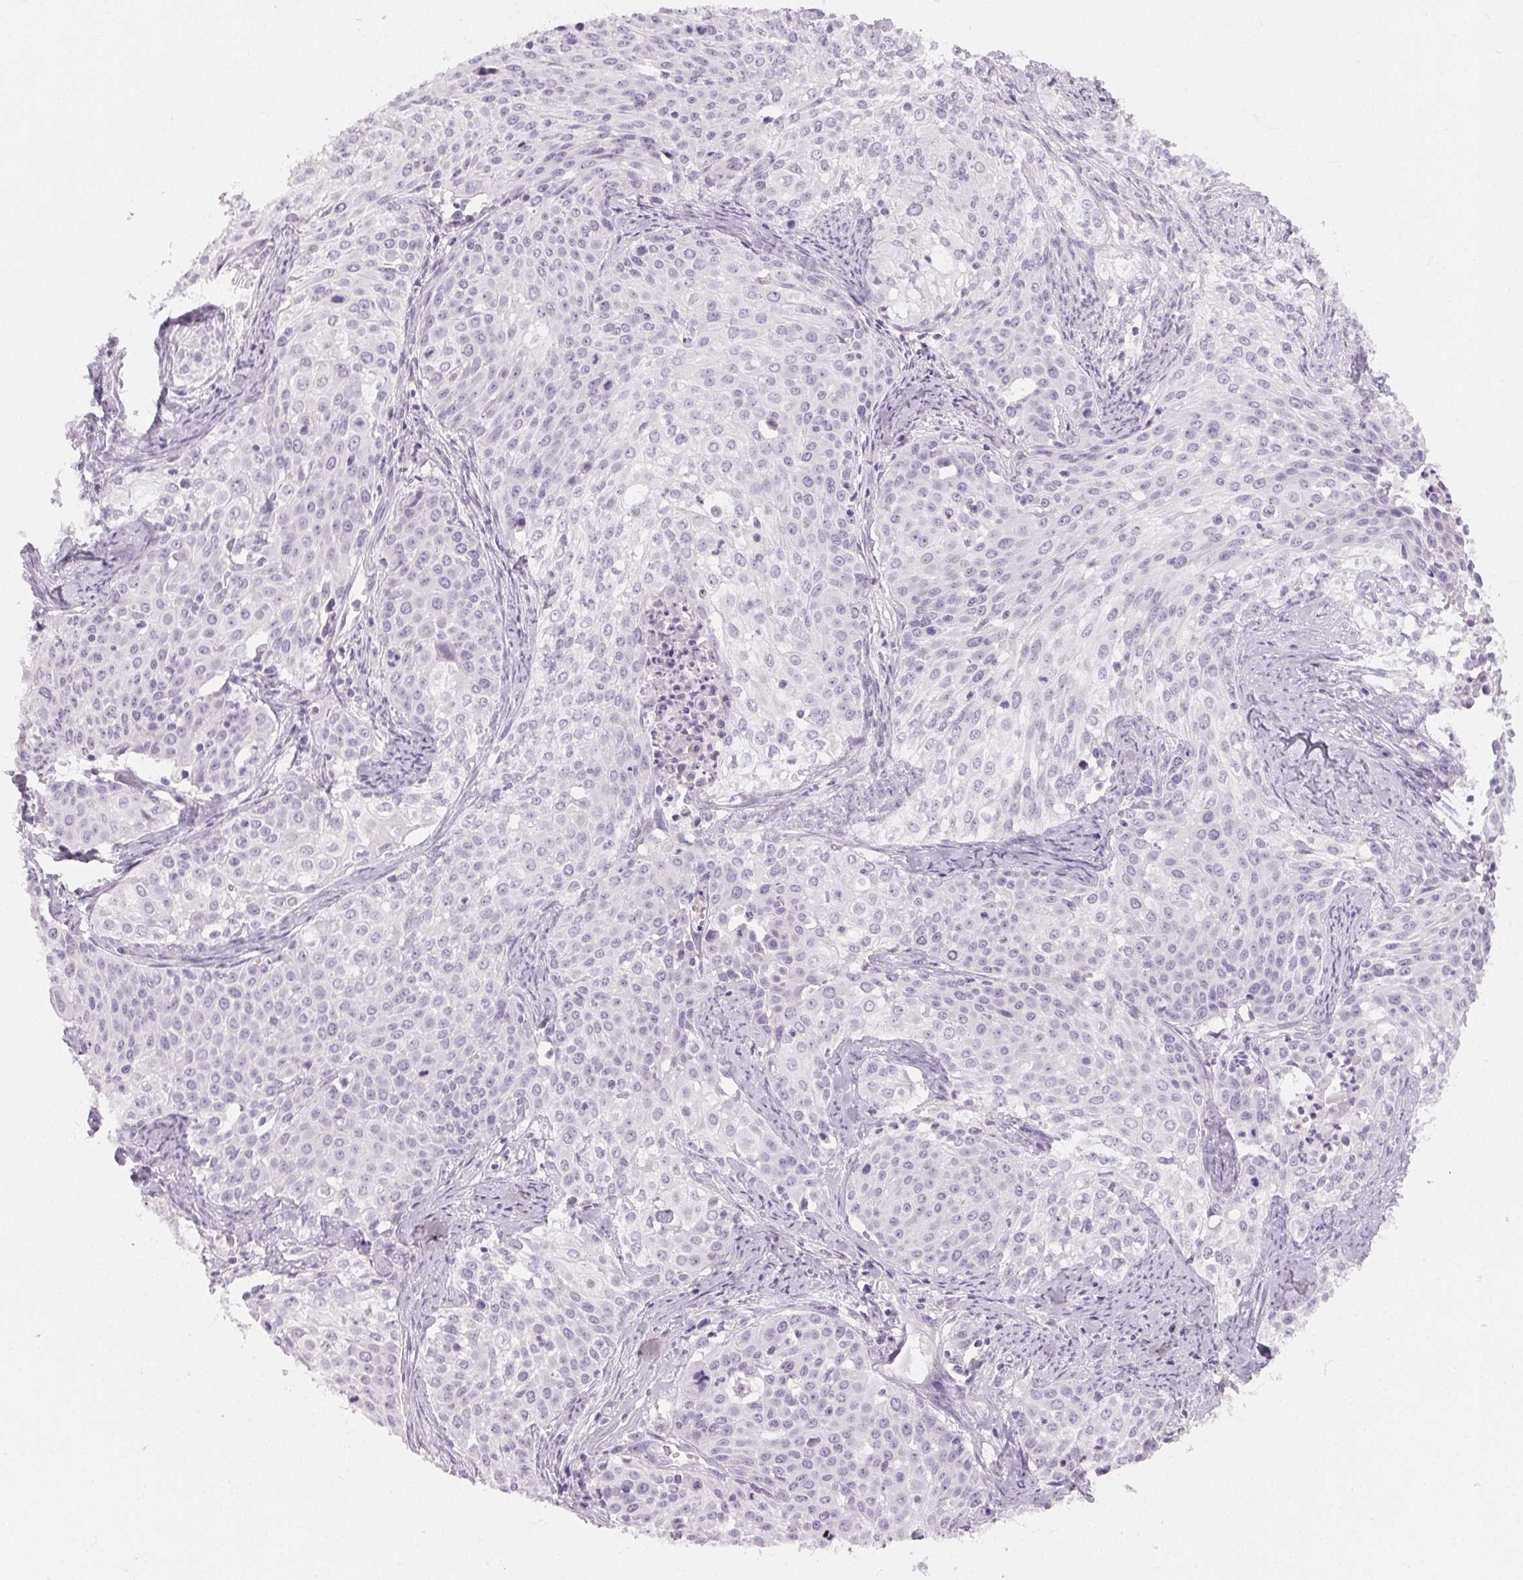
{"staining": {"intensity": "negative", "quantity": "none", "location": "none"}, "tissue": "cervical cancer", "cell_type": "Tumor cells", "image_type": "cancer", "snomed": [{"axis": "morphology", "description": "Squamous cell carcinoma, NOS"}, {"axis": "topography", "description": "Cervix"}], "caption": "A photomicrograph of cervical squamous cell carcinoma stained for a protein exhibits no brown staining in tumor cells.", "gene": "MIOX", "patient": {"sex": "female", "age": 39}}